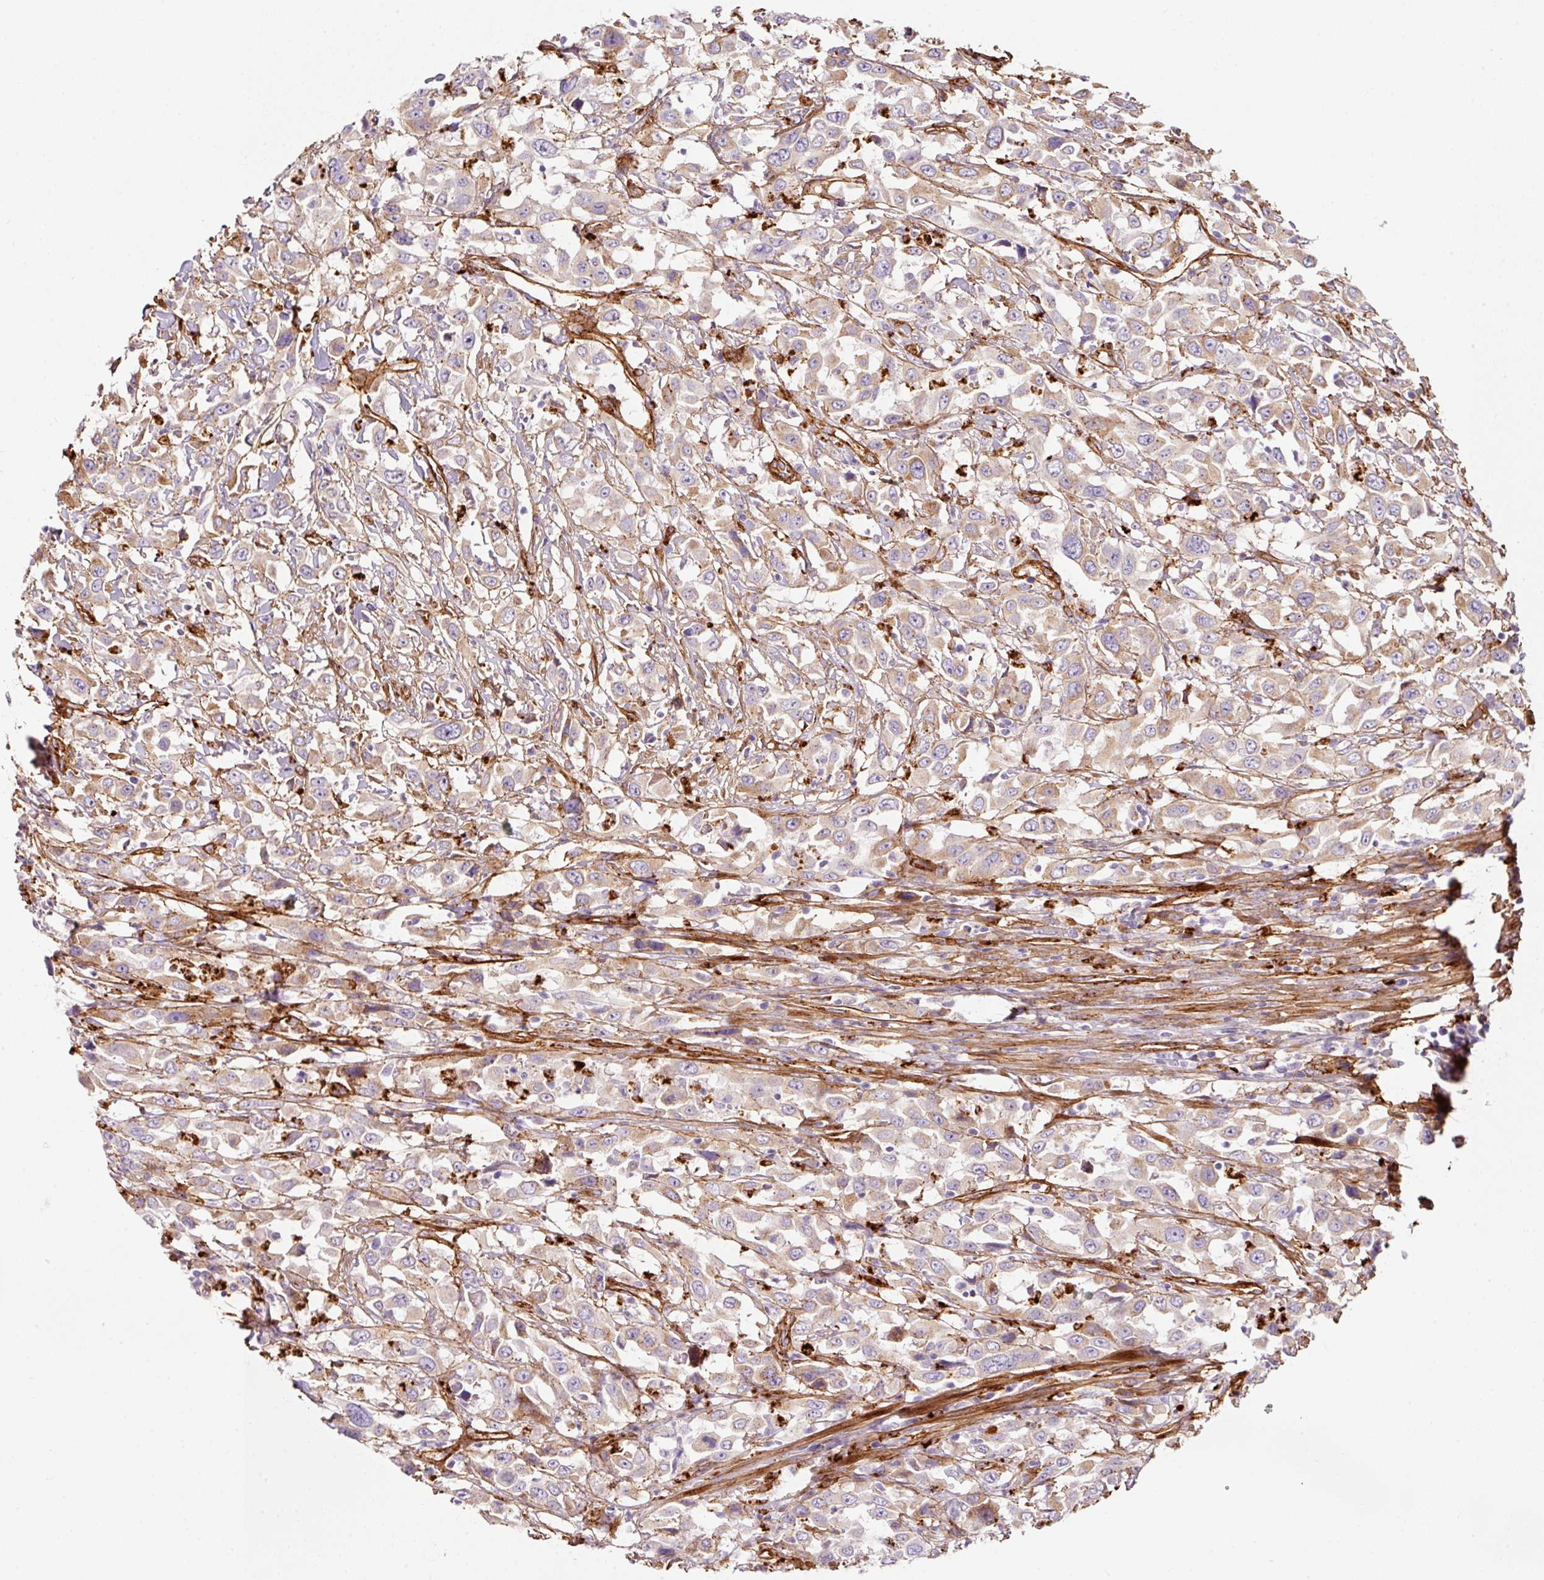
{"staining": {"intensity": "moderate", "quantity": ">75%", "location": "cytoplasmic/membranous"}, "tissue": "urothelial cancer", "cell_type": "Tumor cells", "image_type": "cancer", "snomed": [{"axis": "morphology", "description": "Urothelial carcinoma, High grade"}, {"axis": "topography", "description": "Urinary bladder"}], "caption": "A brown stain shows moderate cytoplasmic/membranous staining of a protein in urothelial cancer tumor cells. (DAB IHC, brown staining for protein, blue staining for nuclei).", "gene": "LOXL4", "patient": {"sex": "male", "age": 61}}